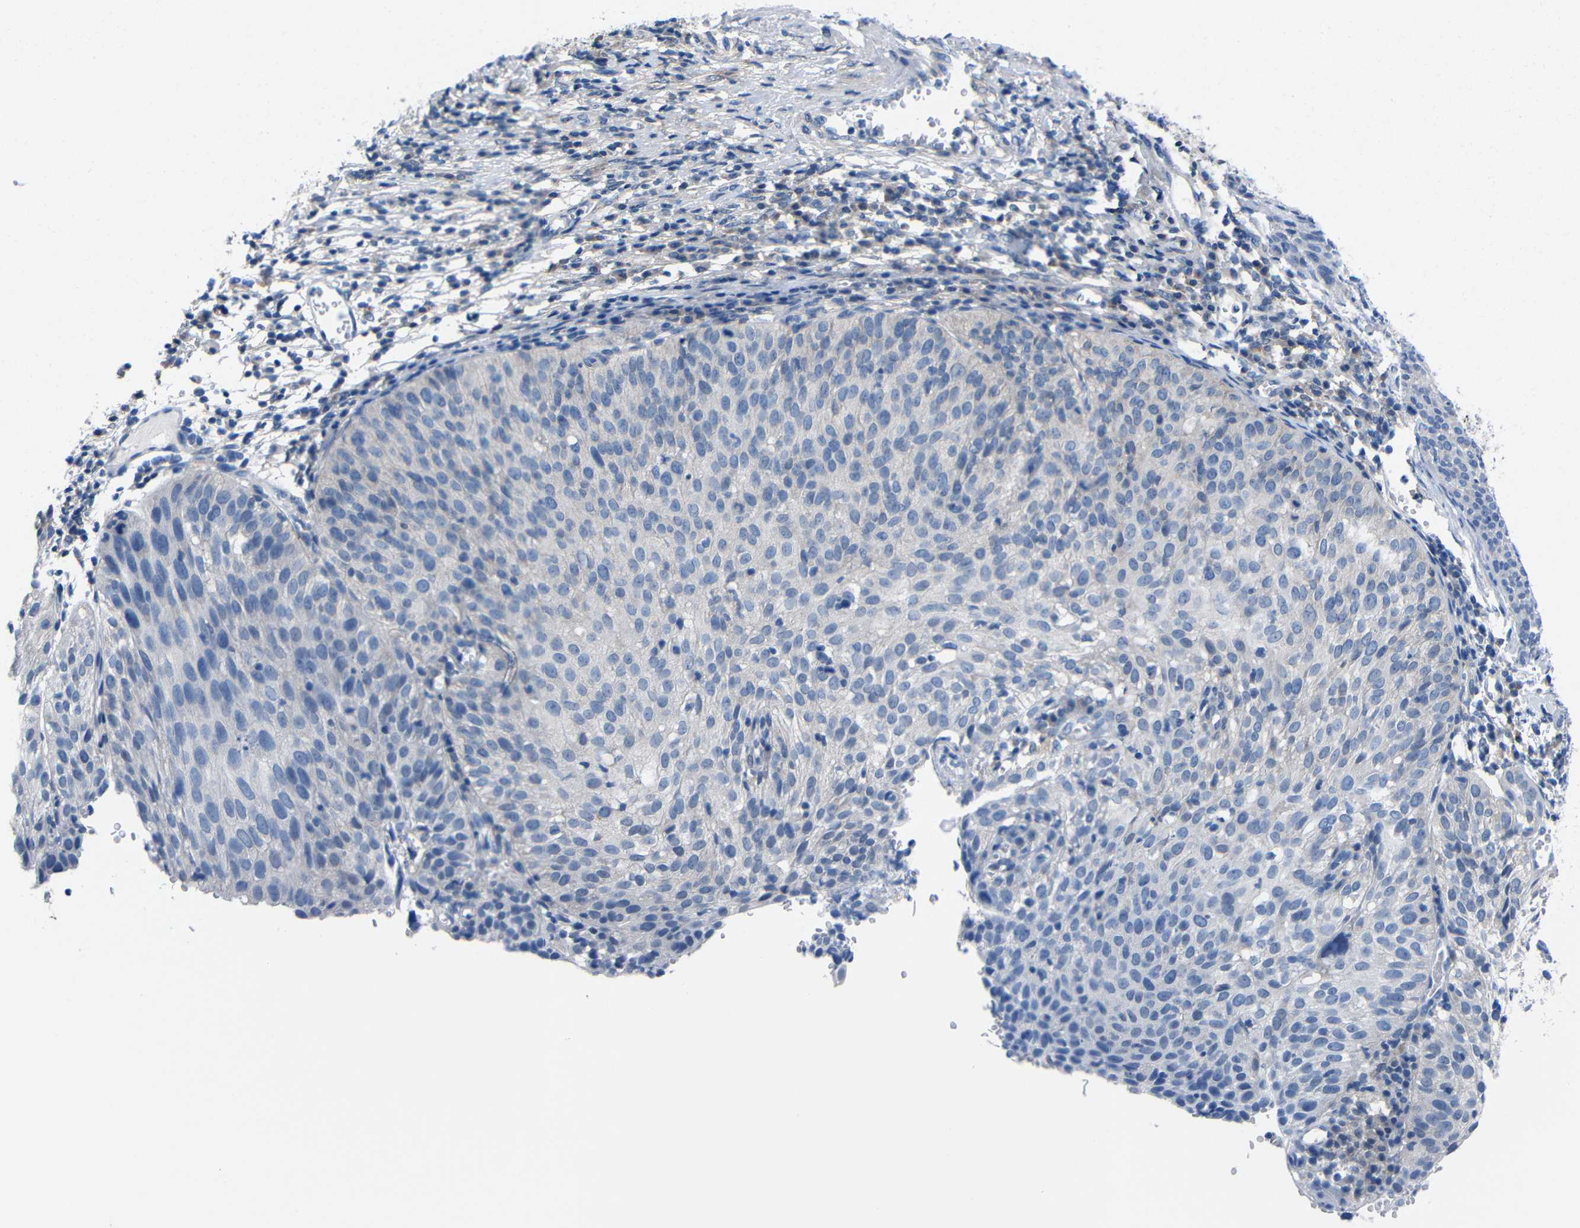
{"staining": {"intensity": "negative", "quantity": "none", "location": "none"}, "tissue": "cervical cancer", "cell_type": "Tumor cells", "image_type": "cancer", "snomed": [{"axis": "morphology", "description": "Squamous cell carcinoma, NOS"}, {"axis": "topography", "description": "Cervix"}], "caption": "DAB (3,3'-diaminobenzidine) immunohistochemical staining of cervical squamous cell carcinoma shows no significant positivity in tumor cells.", "gene": "PEBP1", "patient": {"sex": "female", "age": 38}}